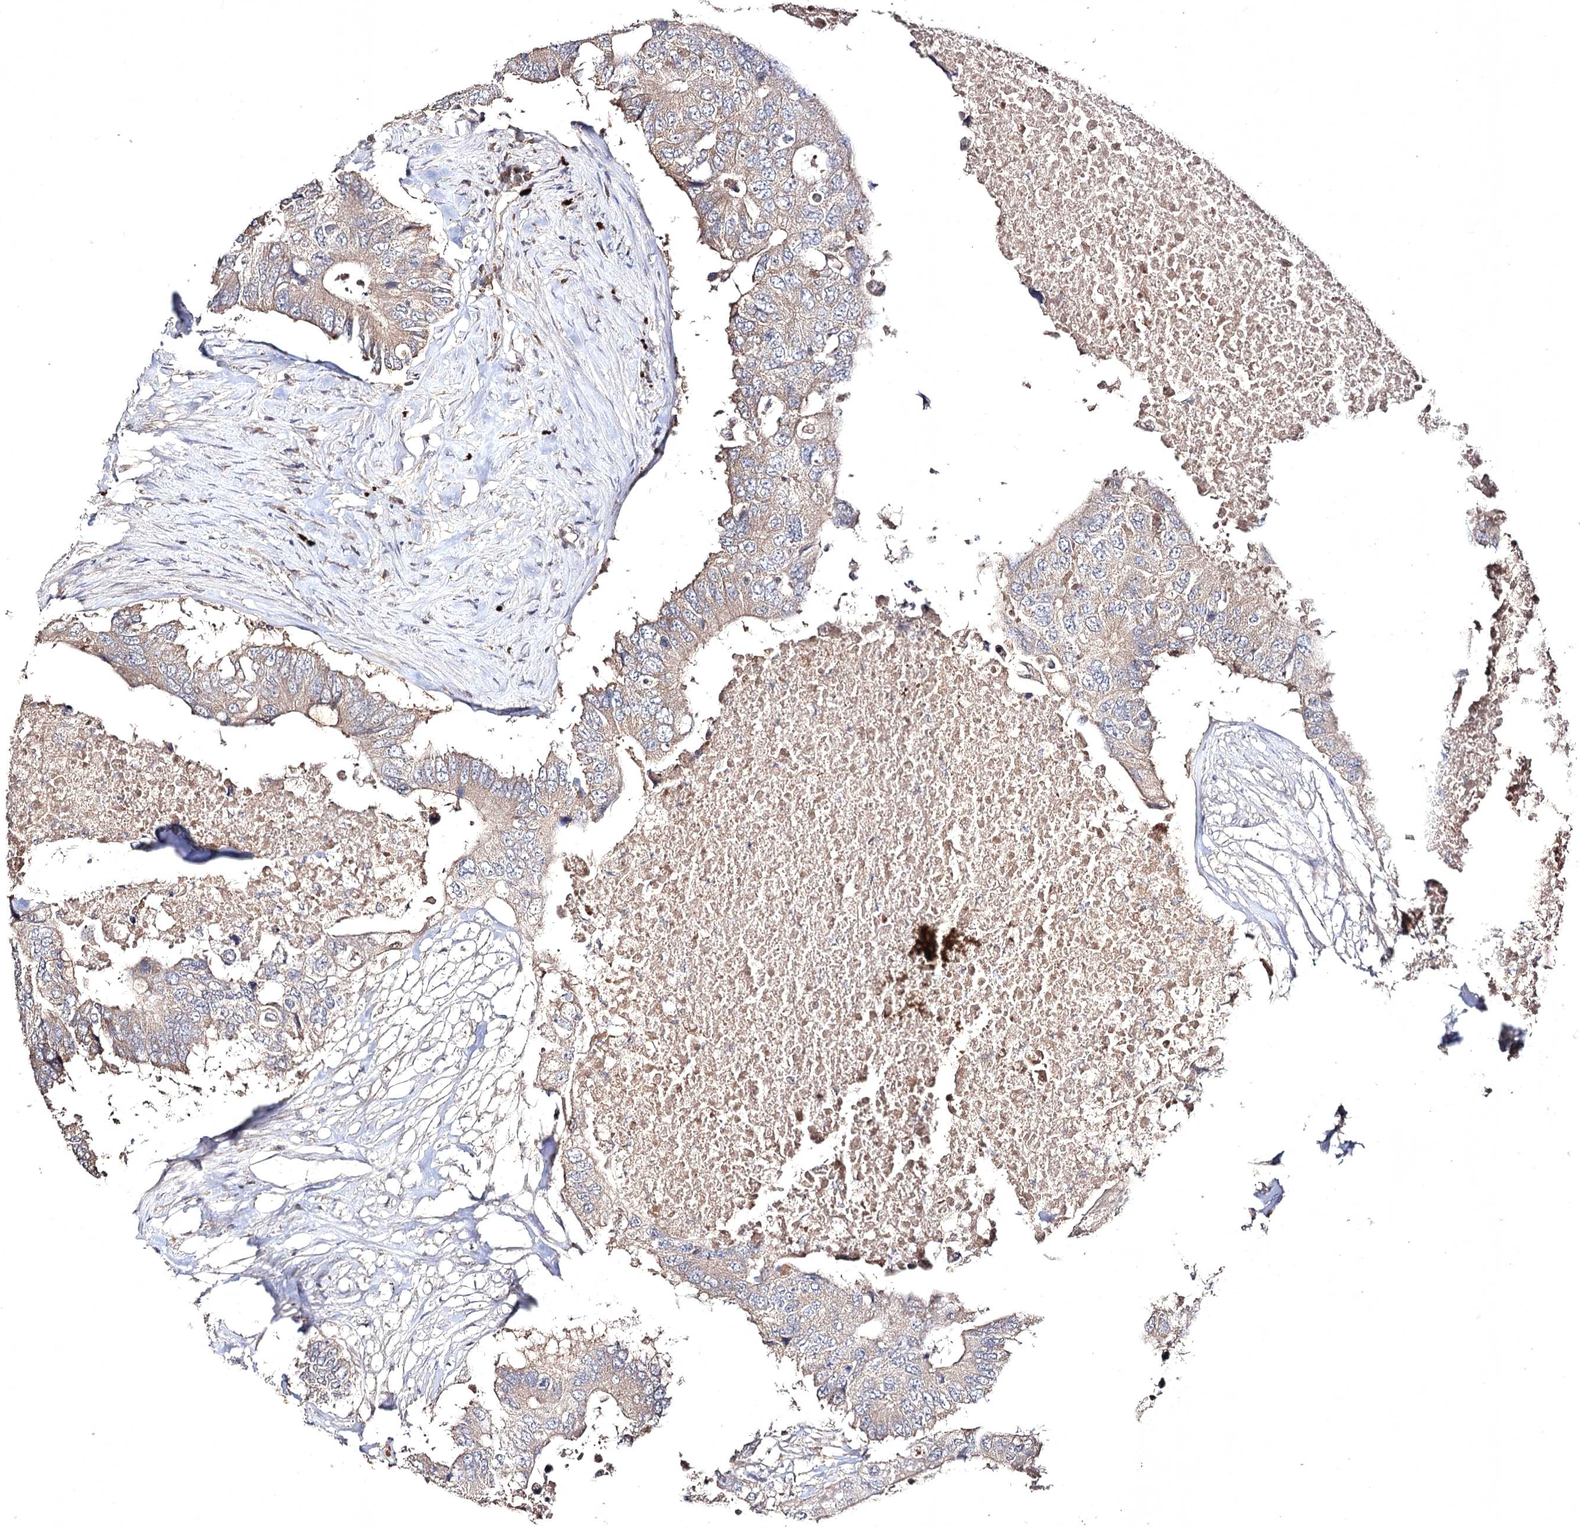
{"staining": {"intensity": "weak", "quantity": "25%-75%", "location": "cytoplasmic/membranous"}, "tissue": "colorectal cancer", "cell_type": "Tumor cells", "image_type": "cancer", "snomed": [{"axis": "morphology", "description": "Adenocarcinoma, NOS"}, {"axis": "topography", "description": "Colon"}], "caption": "Tumor cells reveal weak cytoplasmic/membranous positivity in about 25%-75% of cells in adenocarcinoma (colorectal).", "gene": "SEMA4G", "patient": {"sex": "male", "age": 71}}